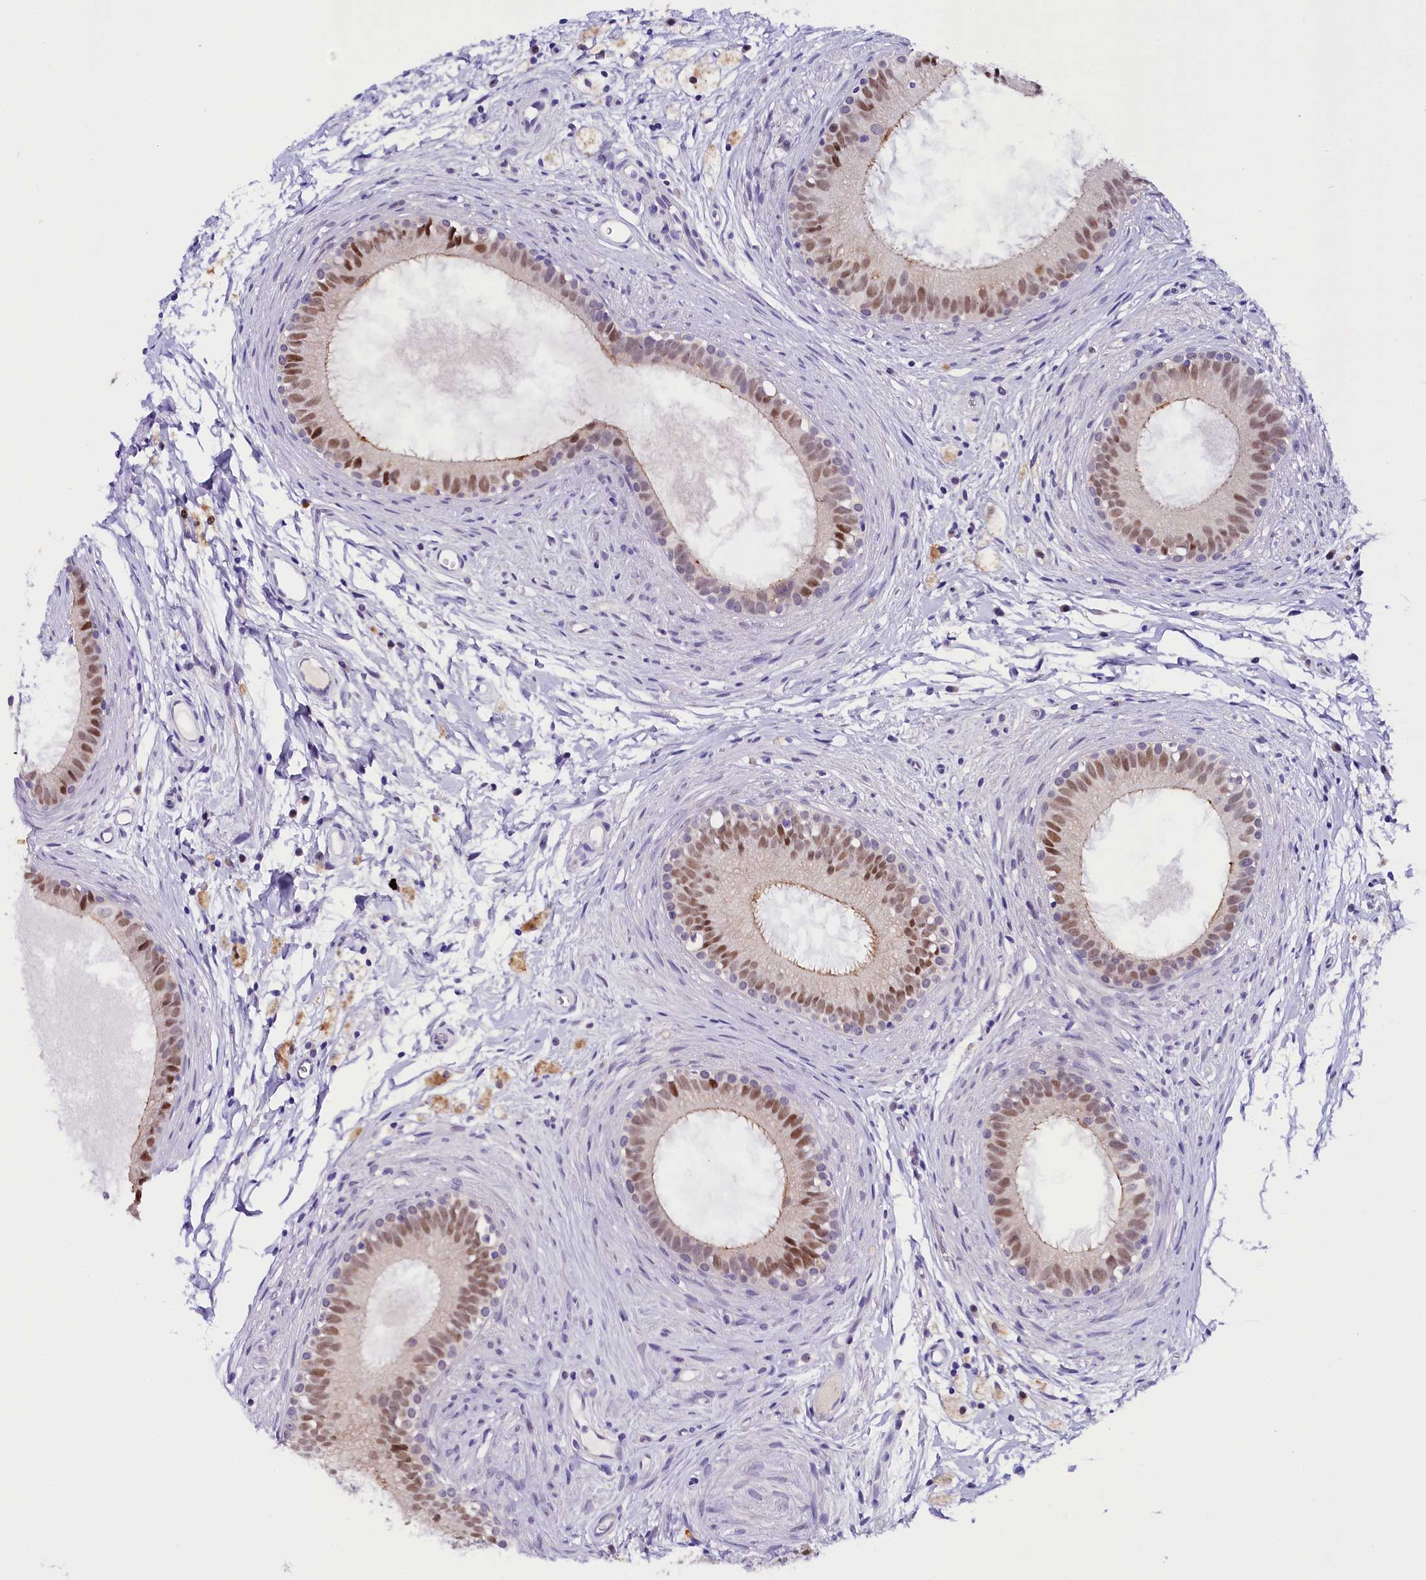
{"staining": {"intensity": "moderate", "quantity": ">75%", "location": "nuclear"}, "tissue": "epididymis", "cell_type": "Glandular cells", "image_type": "normal", "snomed": [{"axis": "morphology", "description": "Normal tissue, NOS"}, {"axis": "topography", "description": "Epididymis"}], "caption": "Epididymis stained with DAB (3,3'-diaminobenzidine) immunohistochemistry exhibits medium levels of moderate nuclear staining in about >75% of glandular cells. The protein of interest is shown in brown color, while the nuclei are stained blue.", "gene": "OSGEP", "patient": {"sex": "male", "age": 80}}